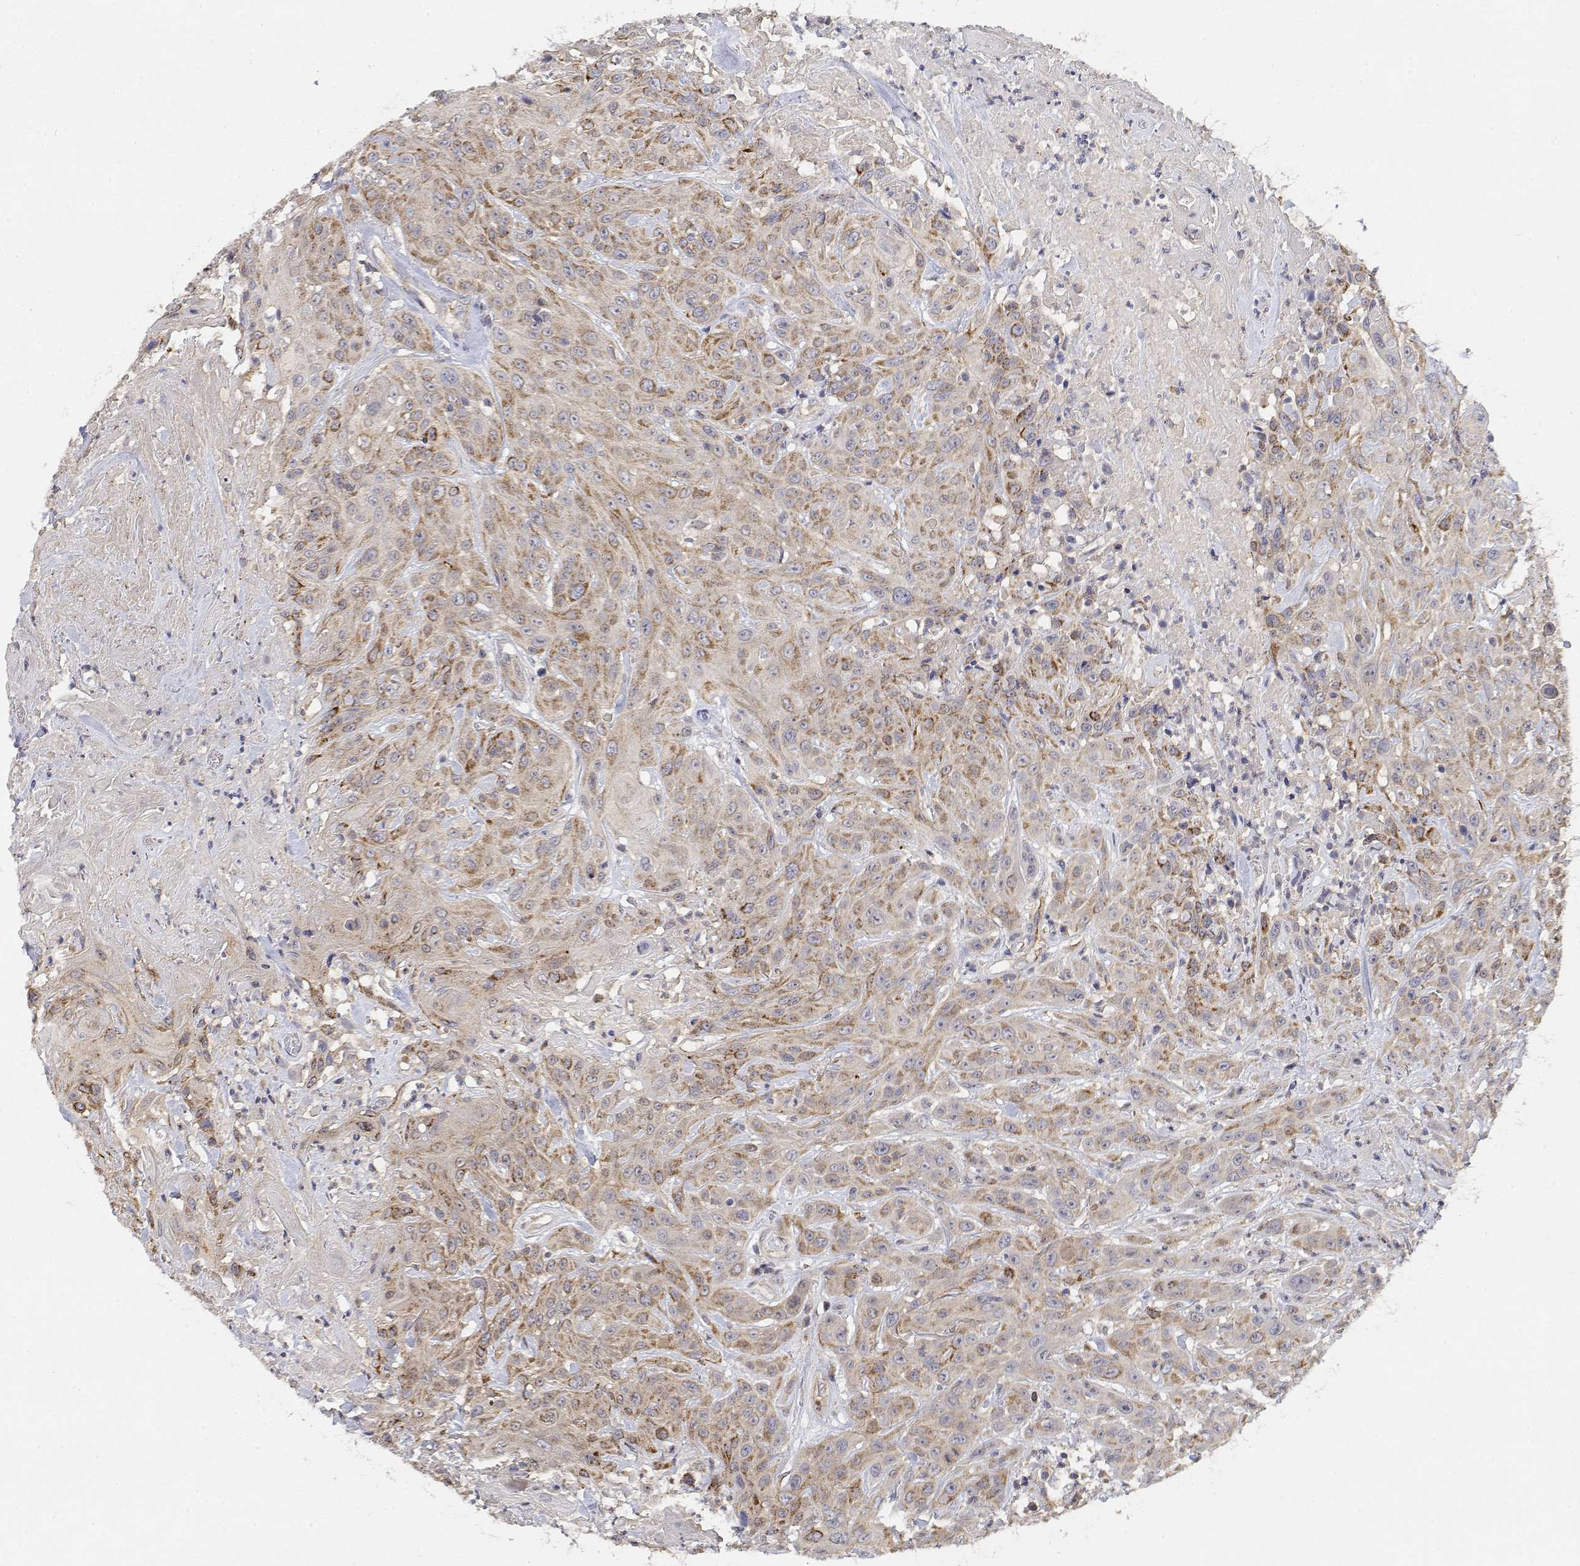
{"staining": {"intensity": "moderate", "quantity": "25%-75%", "location": "cytoplasmic/membranous"}, "tissue": "head and neck cancer", "cell_type": "Tumor cells", "image_type": "cancer", "snomed": [{"axis": "morphology", "description": "Squamous cell carcinoma, NOS"}, {"axis": "topography", "description": "Skin"}, {"axis": "topography", "description": "Head-Neck"}], "caption": "Human head and neck cancer stained with a brown dye displays moderate cytoplasmic/membranous positive expression in approximately 25%-75% of tumor cells.", "gene": "LONRF3", "patient": {"sex": "male", "age": 80}}